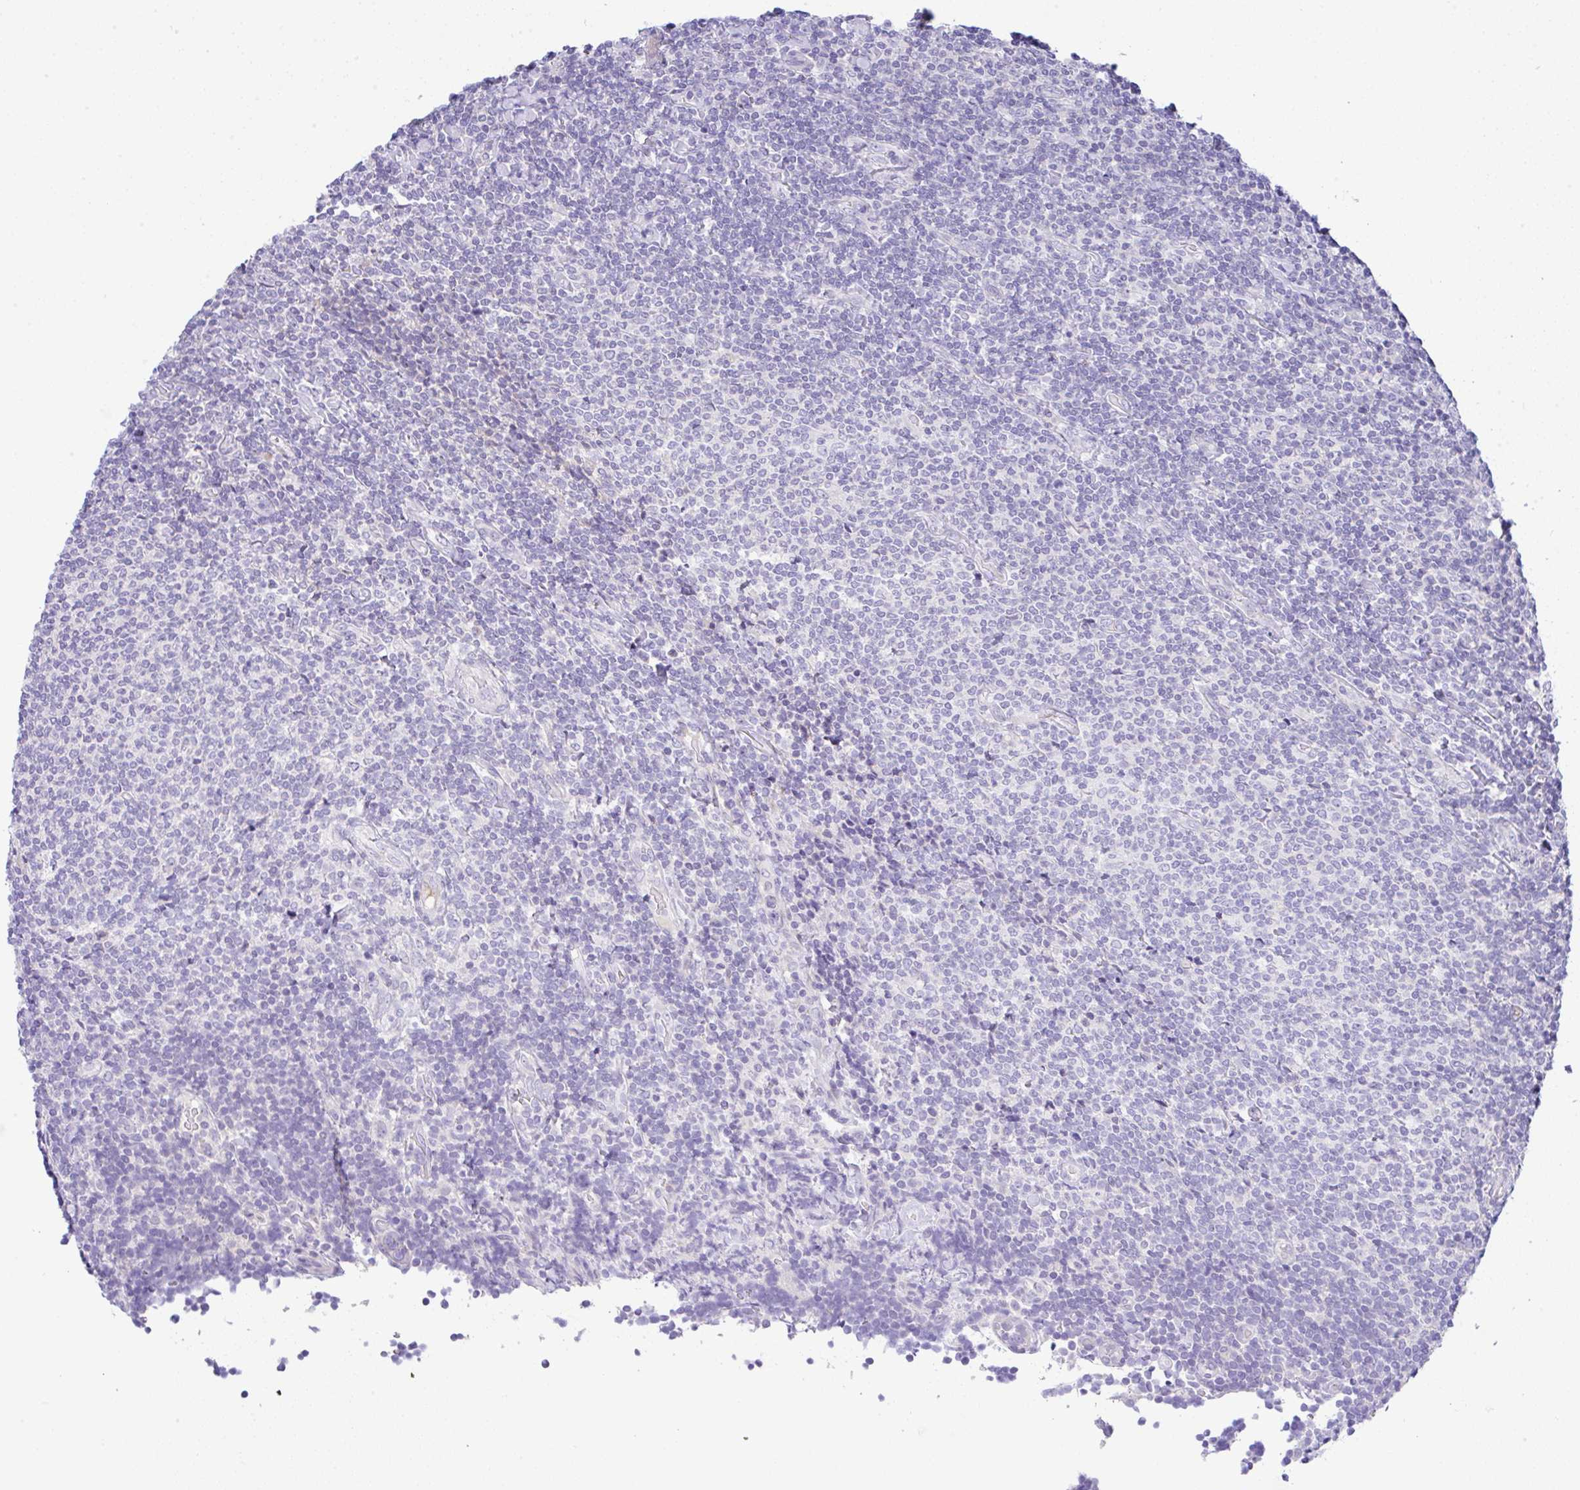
{"staining": {"intensity": "negative", "quantity": "none", "location": "none"}, "tissue": "lymphoma", "cell_type": "Tumor cells", "image_type": "cancer", "snomed": [{"axis": "morphology", "description": "Malignant lymphoma, non-Hodgkin's type, Low grade"}, {"axis": "topography", "description": "Lymph node"}], "caption": "Immunohistochemistry image of neoplastic tissue: human lymphoma stained with DAB (3,3'-diaminobenzidine) demonstrates no significant protein positivity in tumor cells.", "gene": "SERPINE3", "patient": {"sex": "male", "age": 52}}